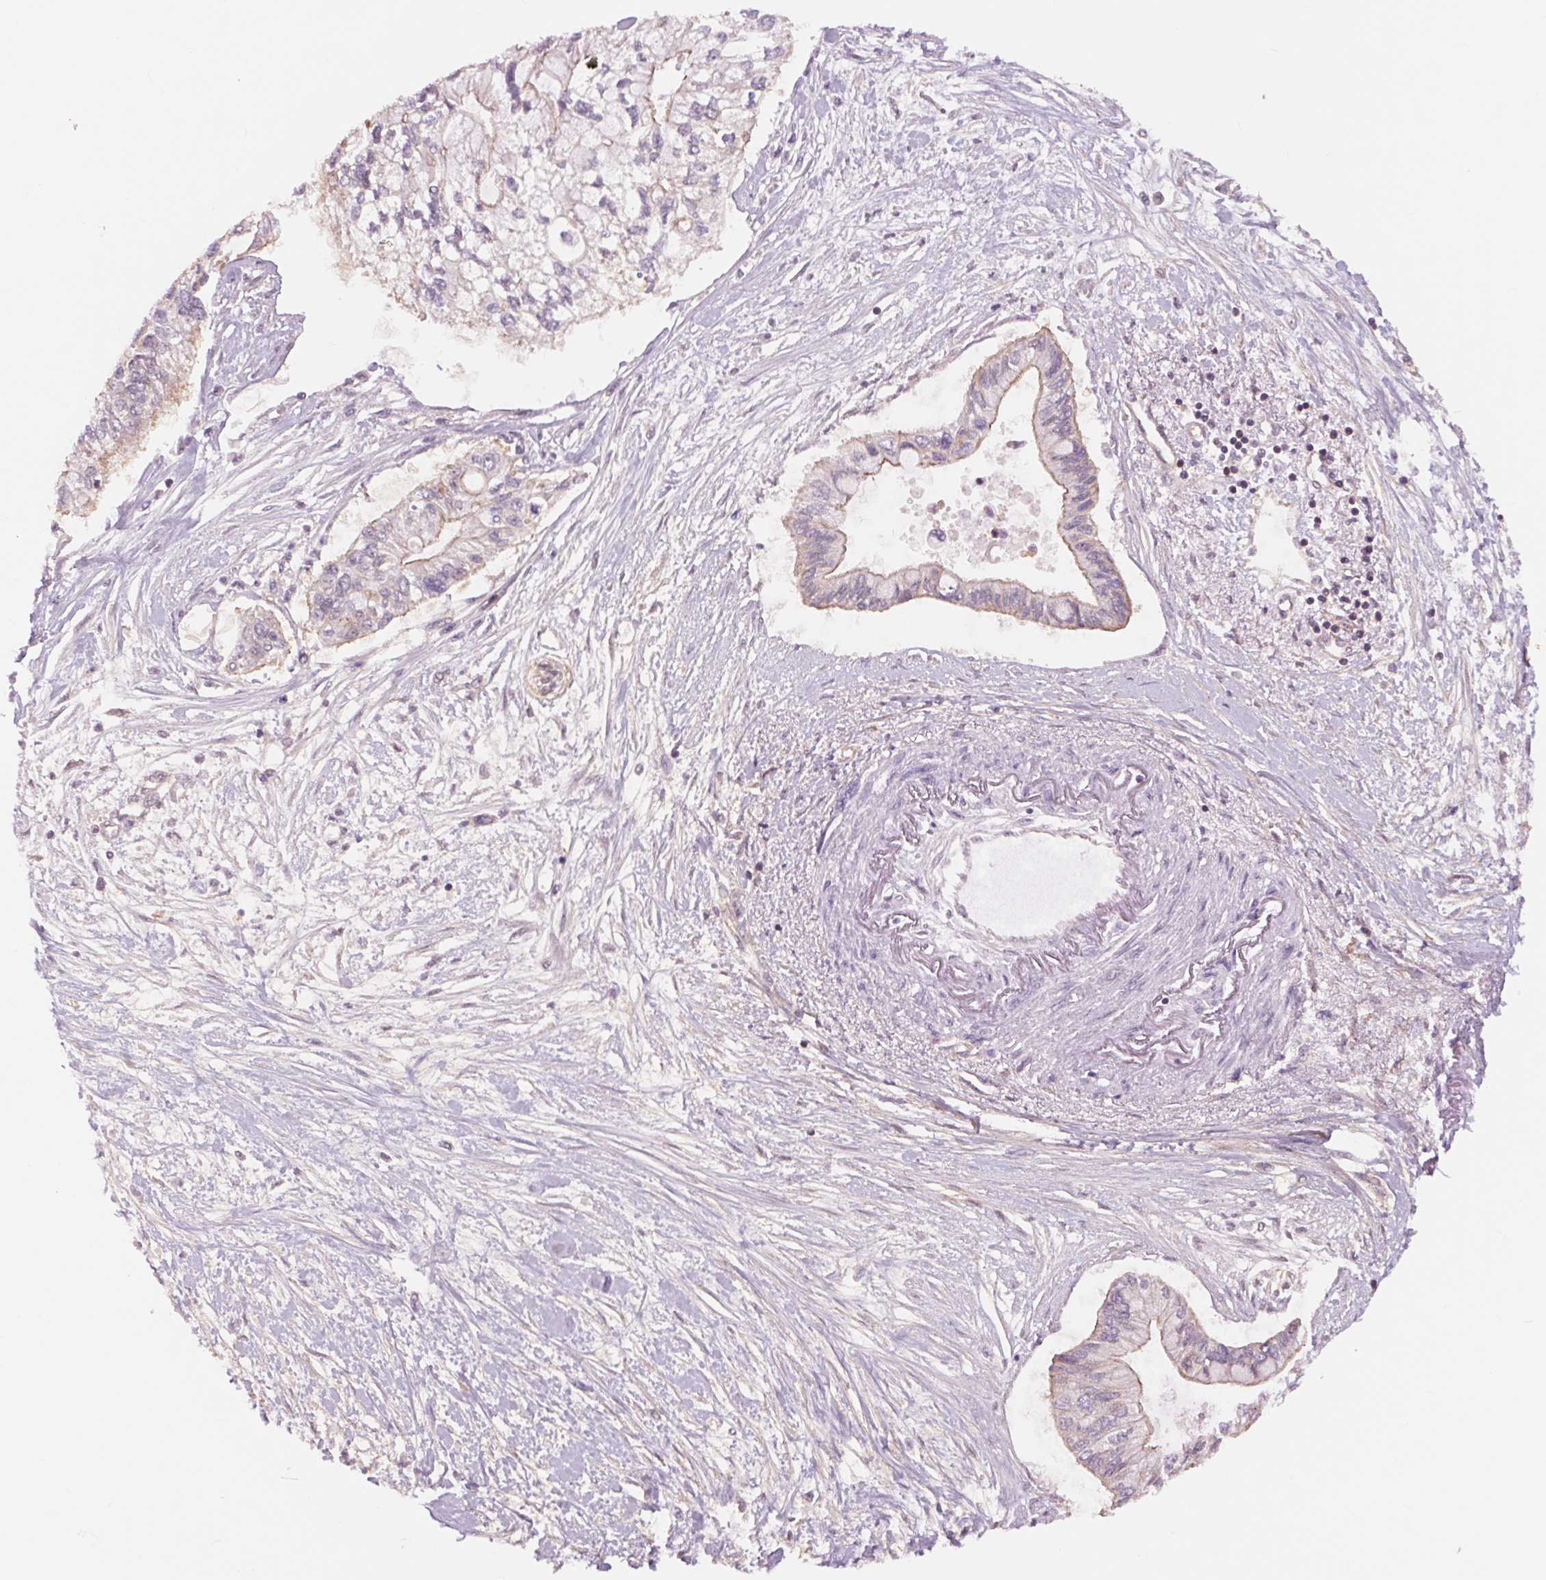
{"staining": {"intensity": "weak", "quantity": "<25%", "location": "cytoplasmic/membranous"}, "tissue": "pancreatic cancer", "cell_type": "Tumor cells", "image_type": "cancer", "snomed": [{"axis": "morphology", "description": "Adenocarcinoma, NOS"}, {"axis": "topography", "description": "Pancreas"}], "caption": "Photomicrograph shows no protein expression in tumor cells of pancreatic cancer (adenocarcinoma) tissue.", "gene": "SH3RF2", "patient": {"sex": "female", "age": 77}}